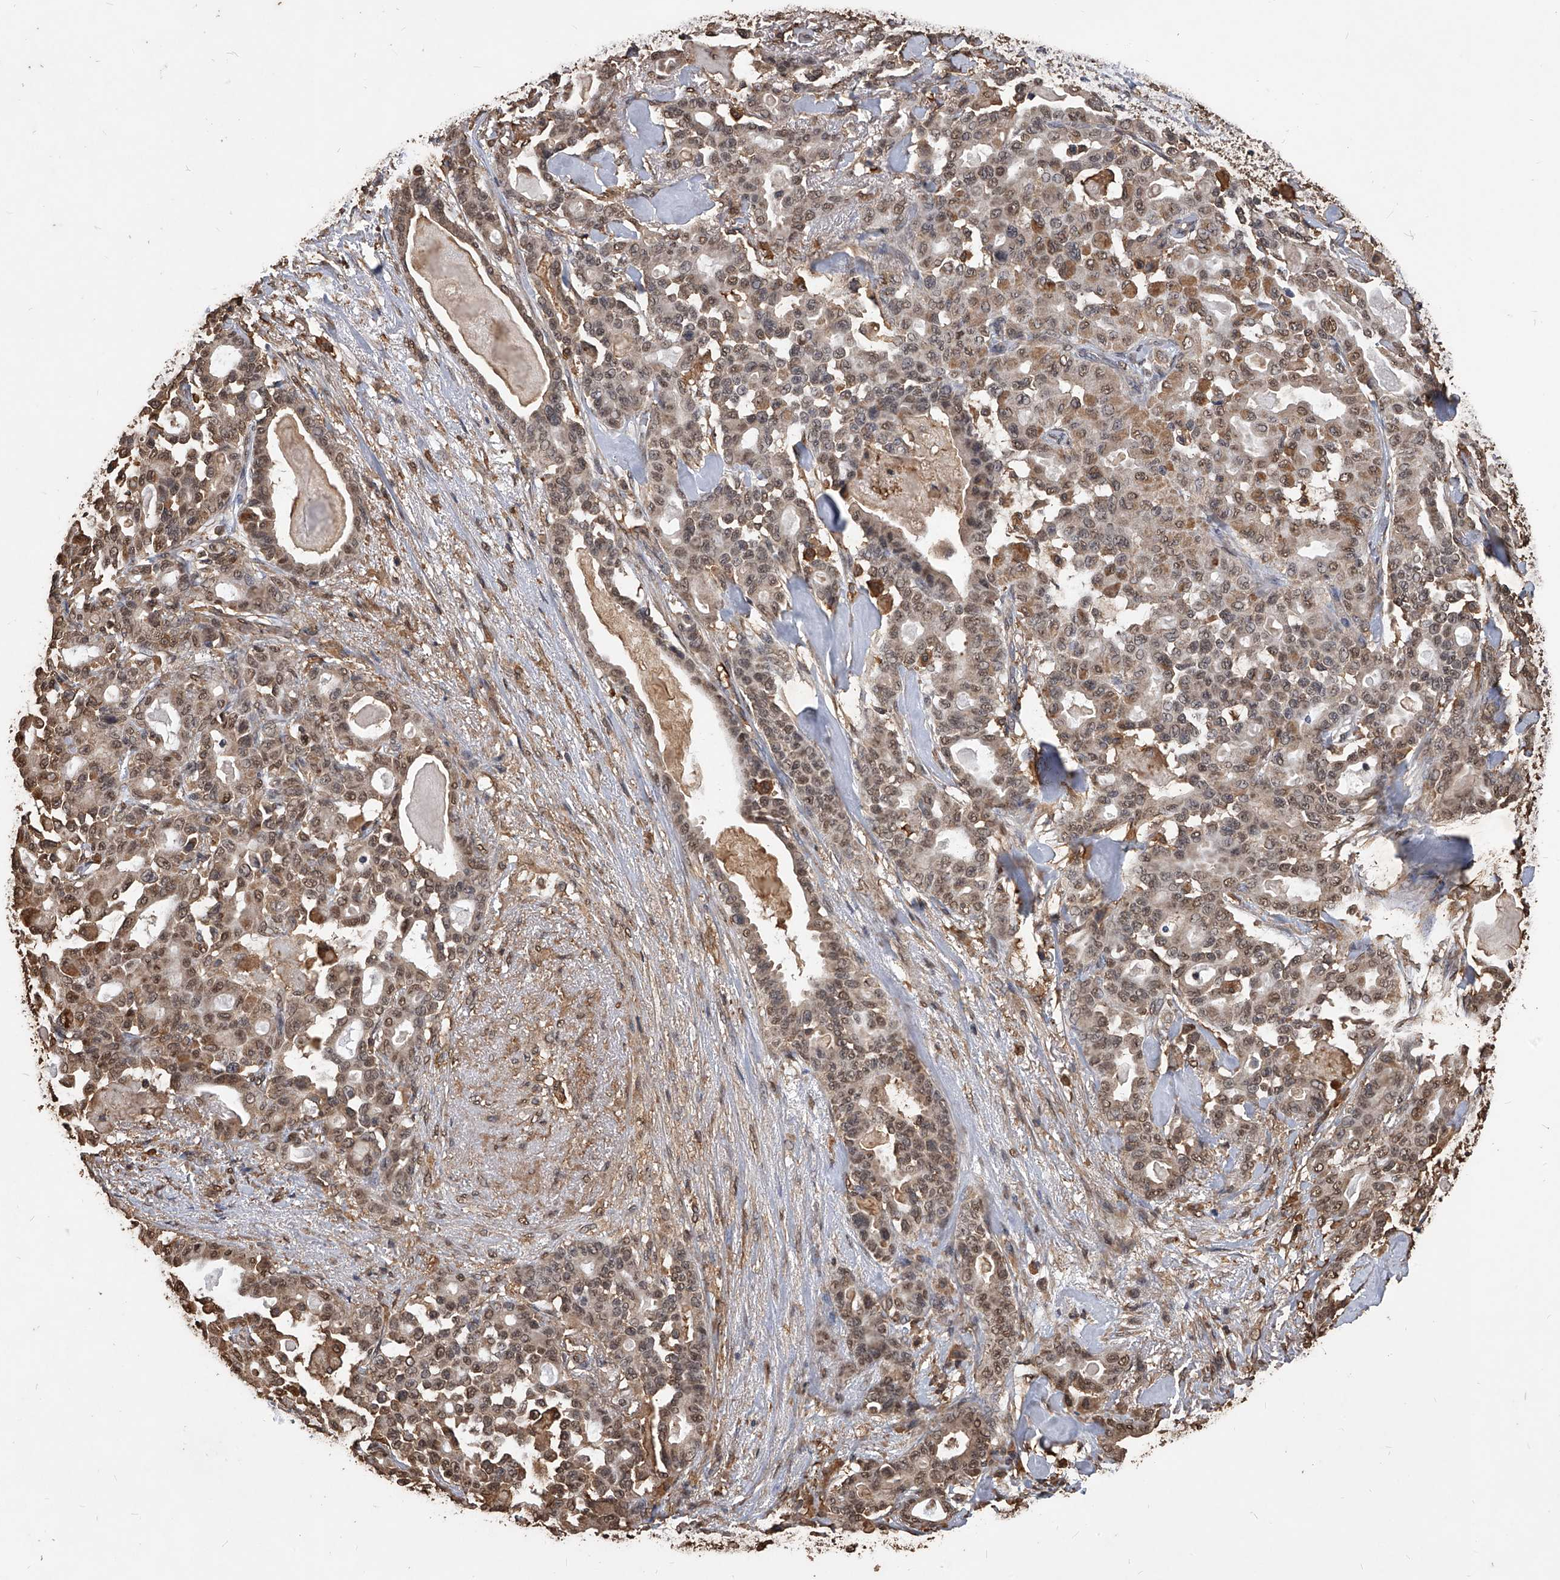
{"staining": {"intensity": "moderate", "quantity": ">75%", "location": "cytoplasmic/membranous"}, "tissue": "pancreatic cancer", "cell_type": "Tumor cells", "image_type": "cancer", "snomed": [{"axis": "morphology", "description": "Adenocarcinoma, NOS"}, {"axis": "topography", "description": "Pancreas"}], "caption": "The histopathology image demonstrates staining of adenocarcinoma (pancreatic), revealing moderate cytoplasmic/membranous protein staining (brown color) within tumor cells.", "gene": "FBXL4", "patient": {"sex": "male", "age": 63}}